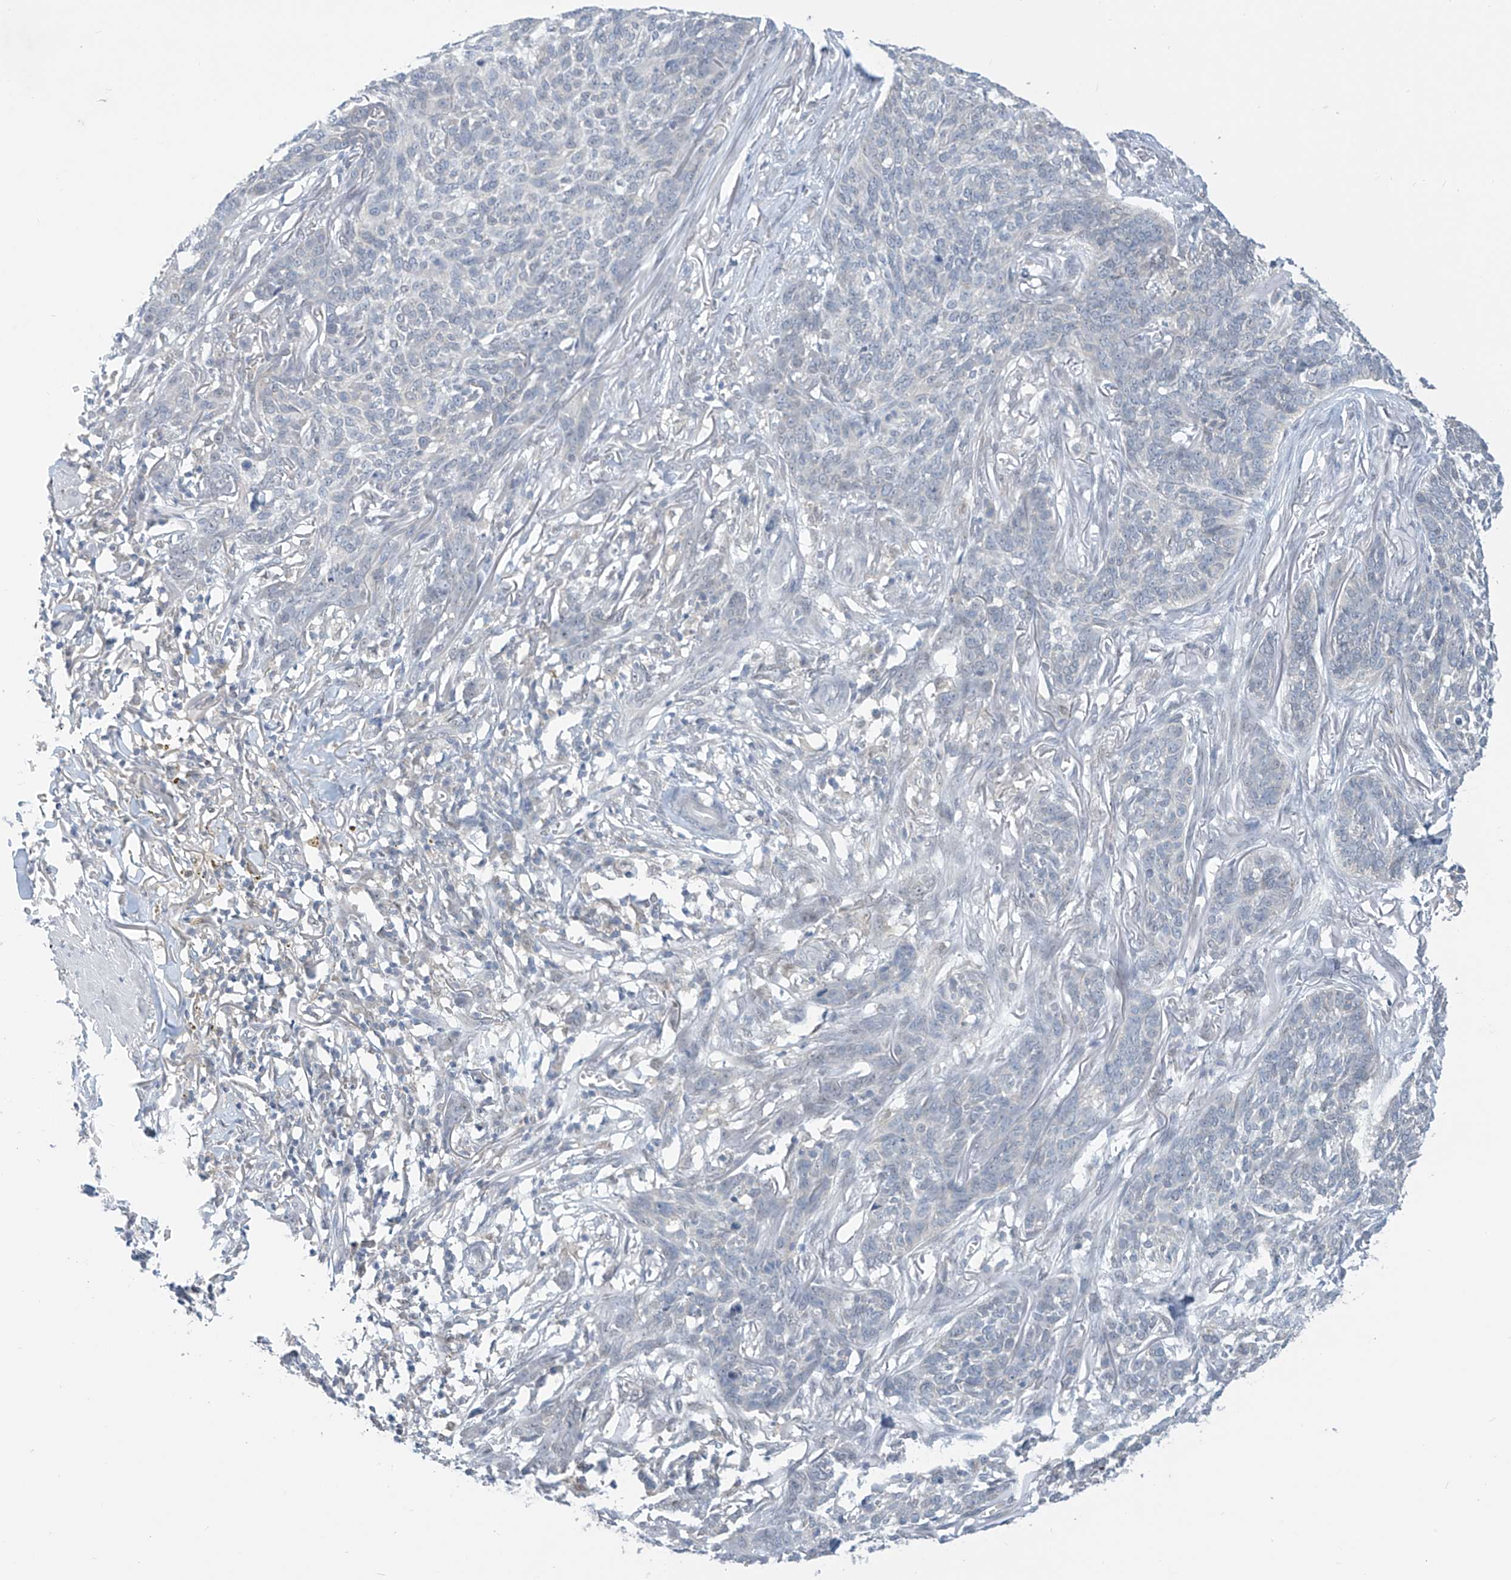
{"staining": {"intensity": "negative", "quantity": "none", "location": "none"}, "tissue": "skin cancer", "cell_type": "Tumor cells", "image_type": "cancer", "snomed": [{"axis": "morphology", "description": "Basal cell carcinoma"}, {"axis": "topography", "description": "Skin"}], "caption": "Immunohistochemical staining of human basal cell carcinoma (skin) shows no significant expression in tumor cells.", "gene": "APLF", "patient": {"sex": "male", "age": 85}}